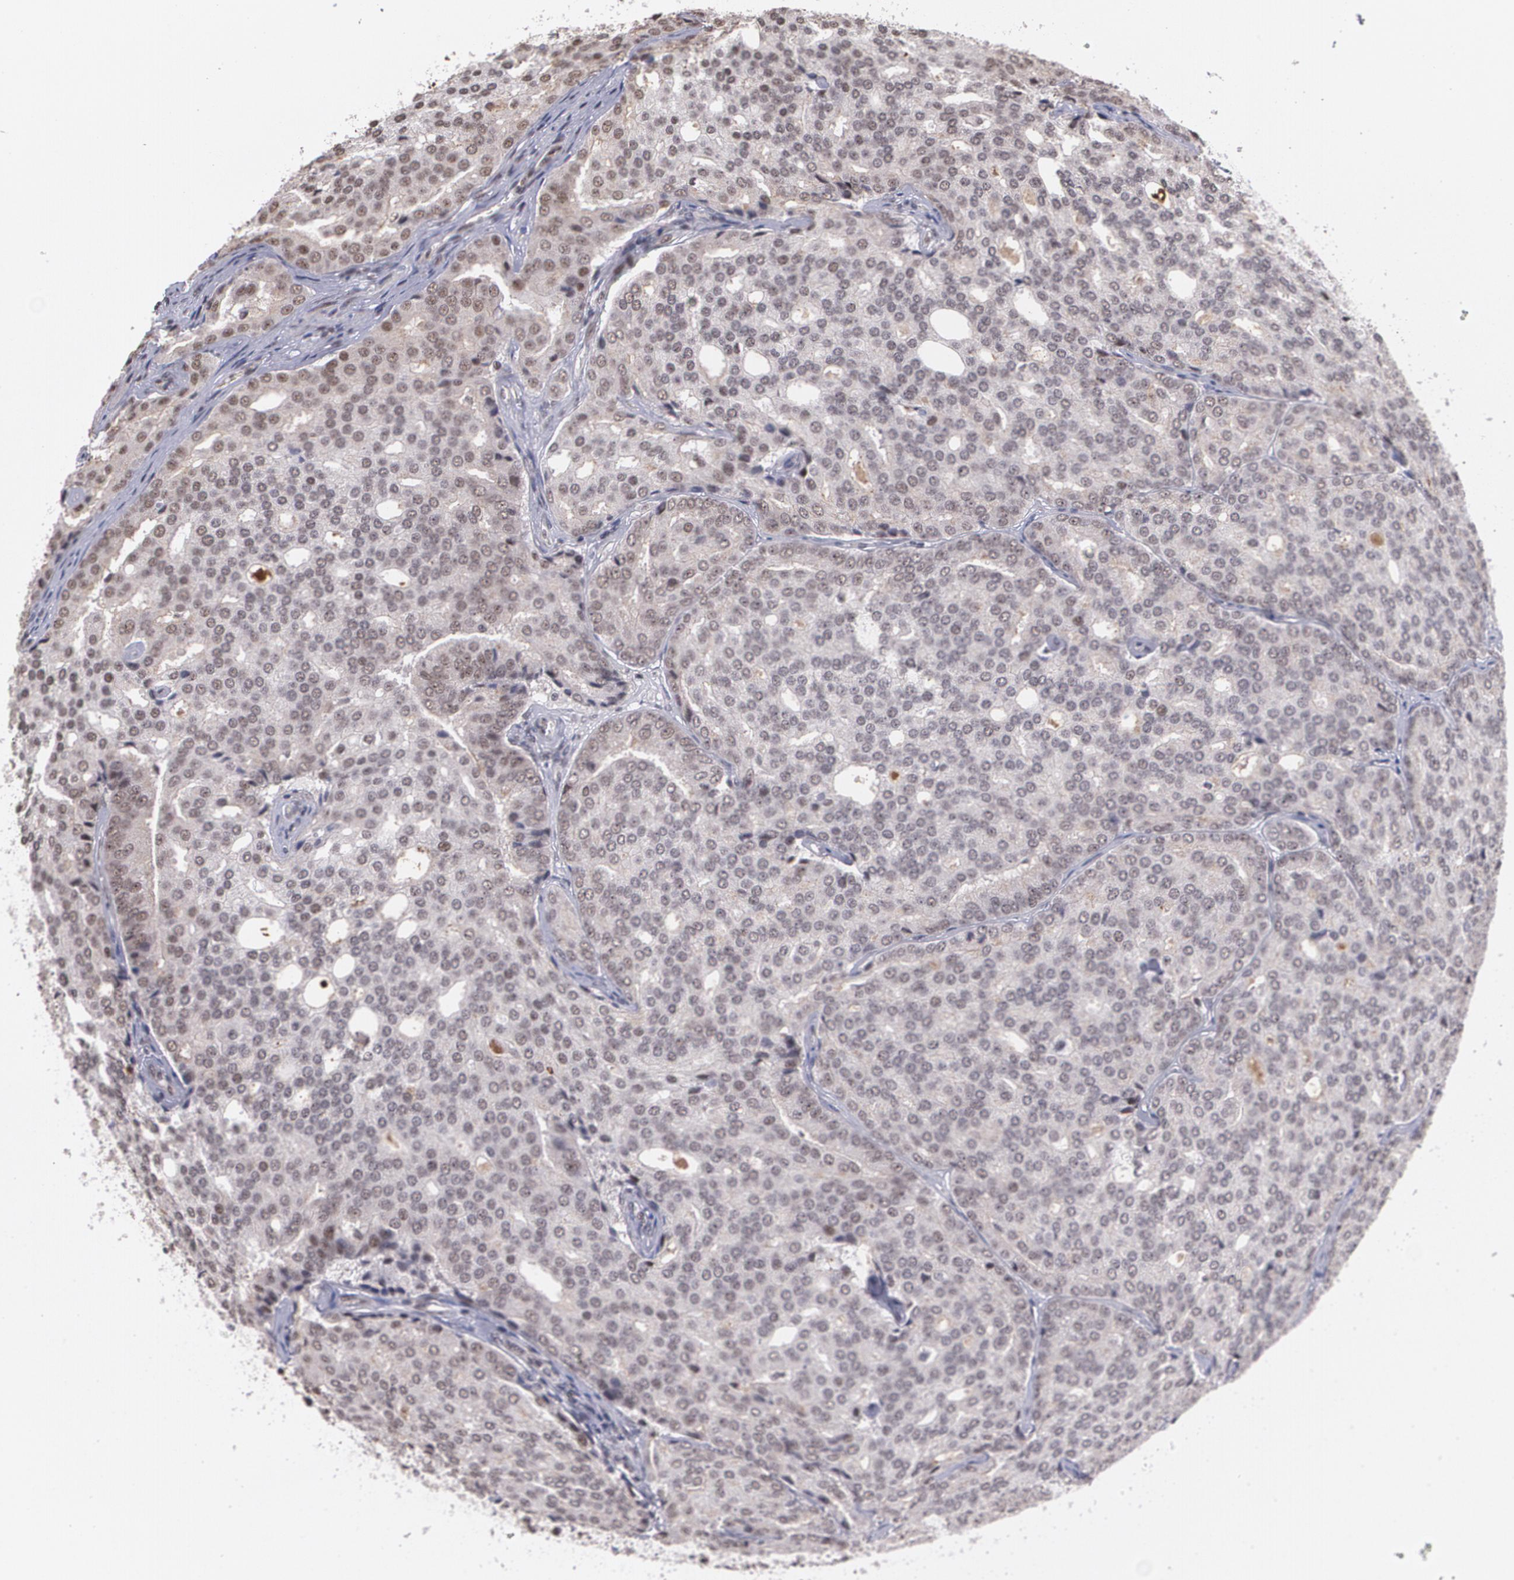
{"staining": {"intensity": "weak", "quantity": "25%-75%", "location": "cytoplasmic/membranous,nuclear"}, "tissue": "prostate cancer", "cell_type": "Tumor cells", "image_type": "cancer", "snomed": [{"axis": "morphology", "description": "Adenocarcinoma, High grade"}, {"axis": "topography", "description": "Prostate"}], "caption": "Protein analysis of high-grade adenocarcinoma (prostate) tissue displays weak cytoplasmic/membranous and nuclear staining in approximately 25%-75% of tumor cells. (Brightfield microscopy of DAB IHC at high magnification).", "gene": "C6orf15", "patient": {"sex": "male", "age": 64}}